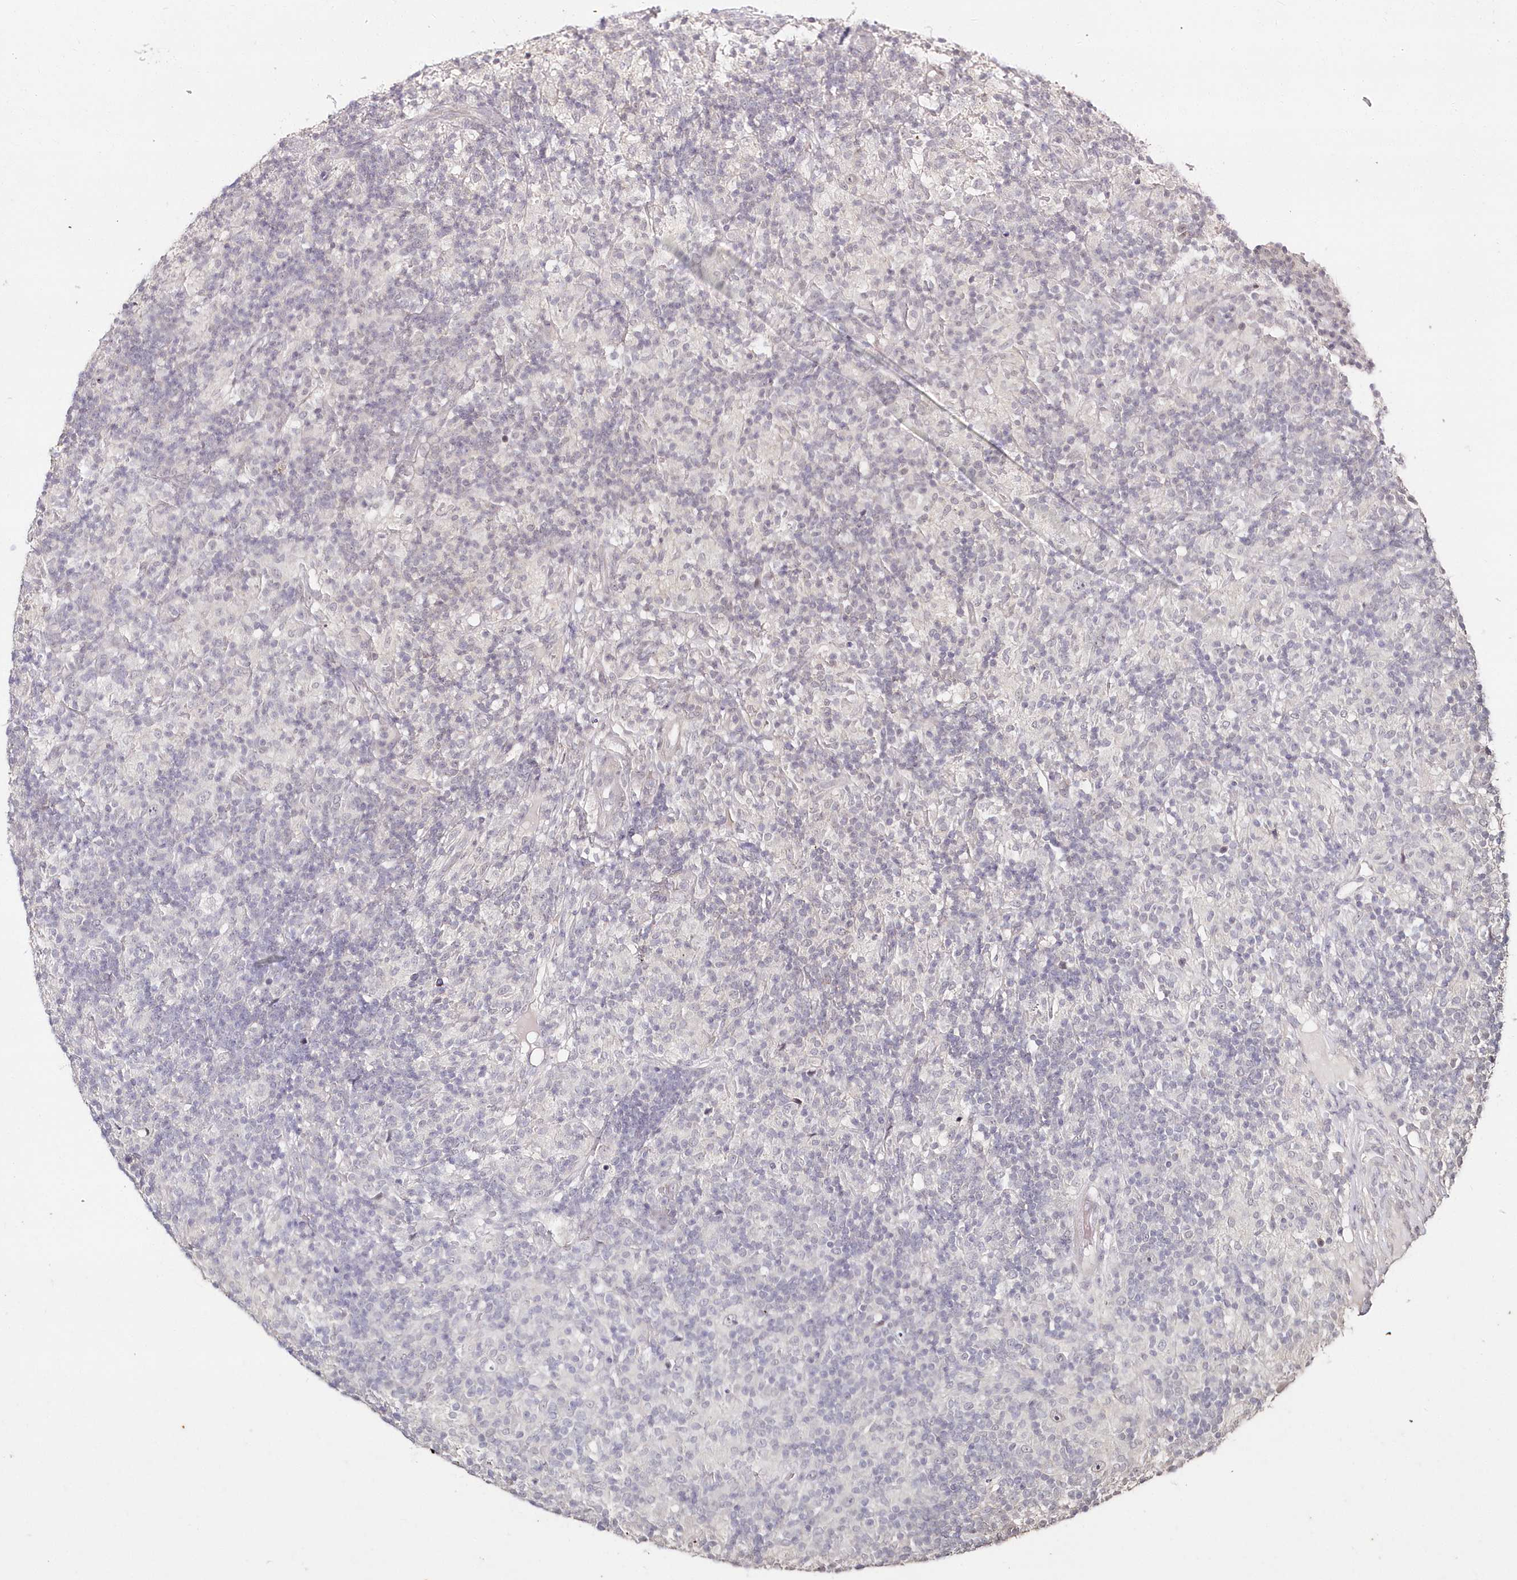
{"staining": {"intensity": "negative", "quantity": "none", "location": "none"}, "tissue": "lymphoma", "cell_type": "Tumor cells", "image_type": "cancer", "snomed": [{"axis": "morphology", "description": "Hodgkin's disease, NOS"}, {"axis": "topography", "description": "Lymph node"}], "caption": "Immunohistochemical staining of lymphoma demonstrates no significant positivity in tumor cells. (DAB (3,3'-diaminobenzidine) immunohistochemistry visualized using brightfield microscopy, high magnification).", "gene": "HYCC2", "patient": {"sex": "male", "age": 70}}